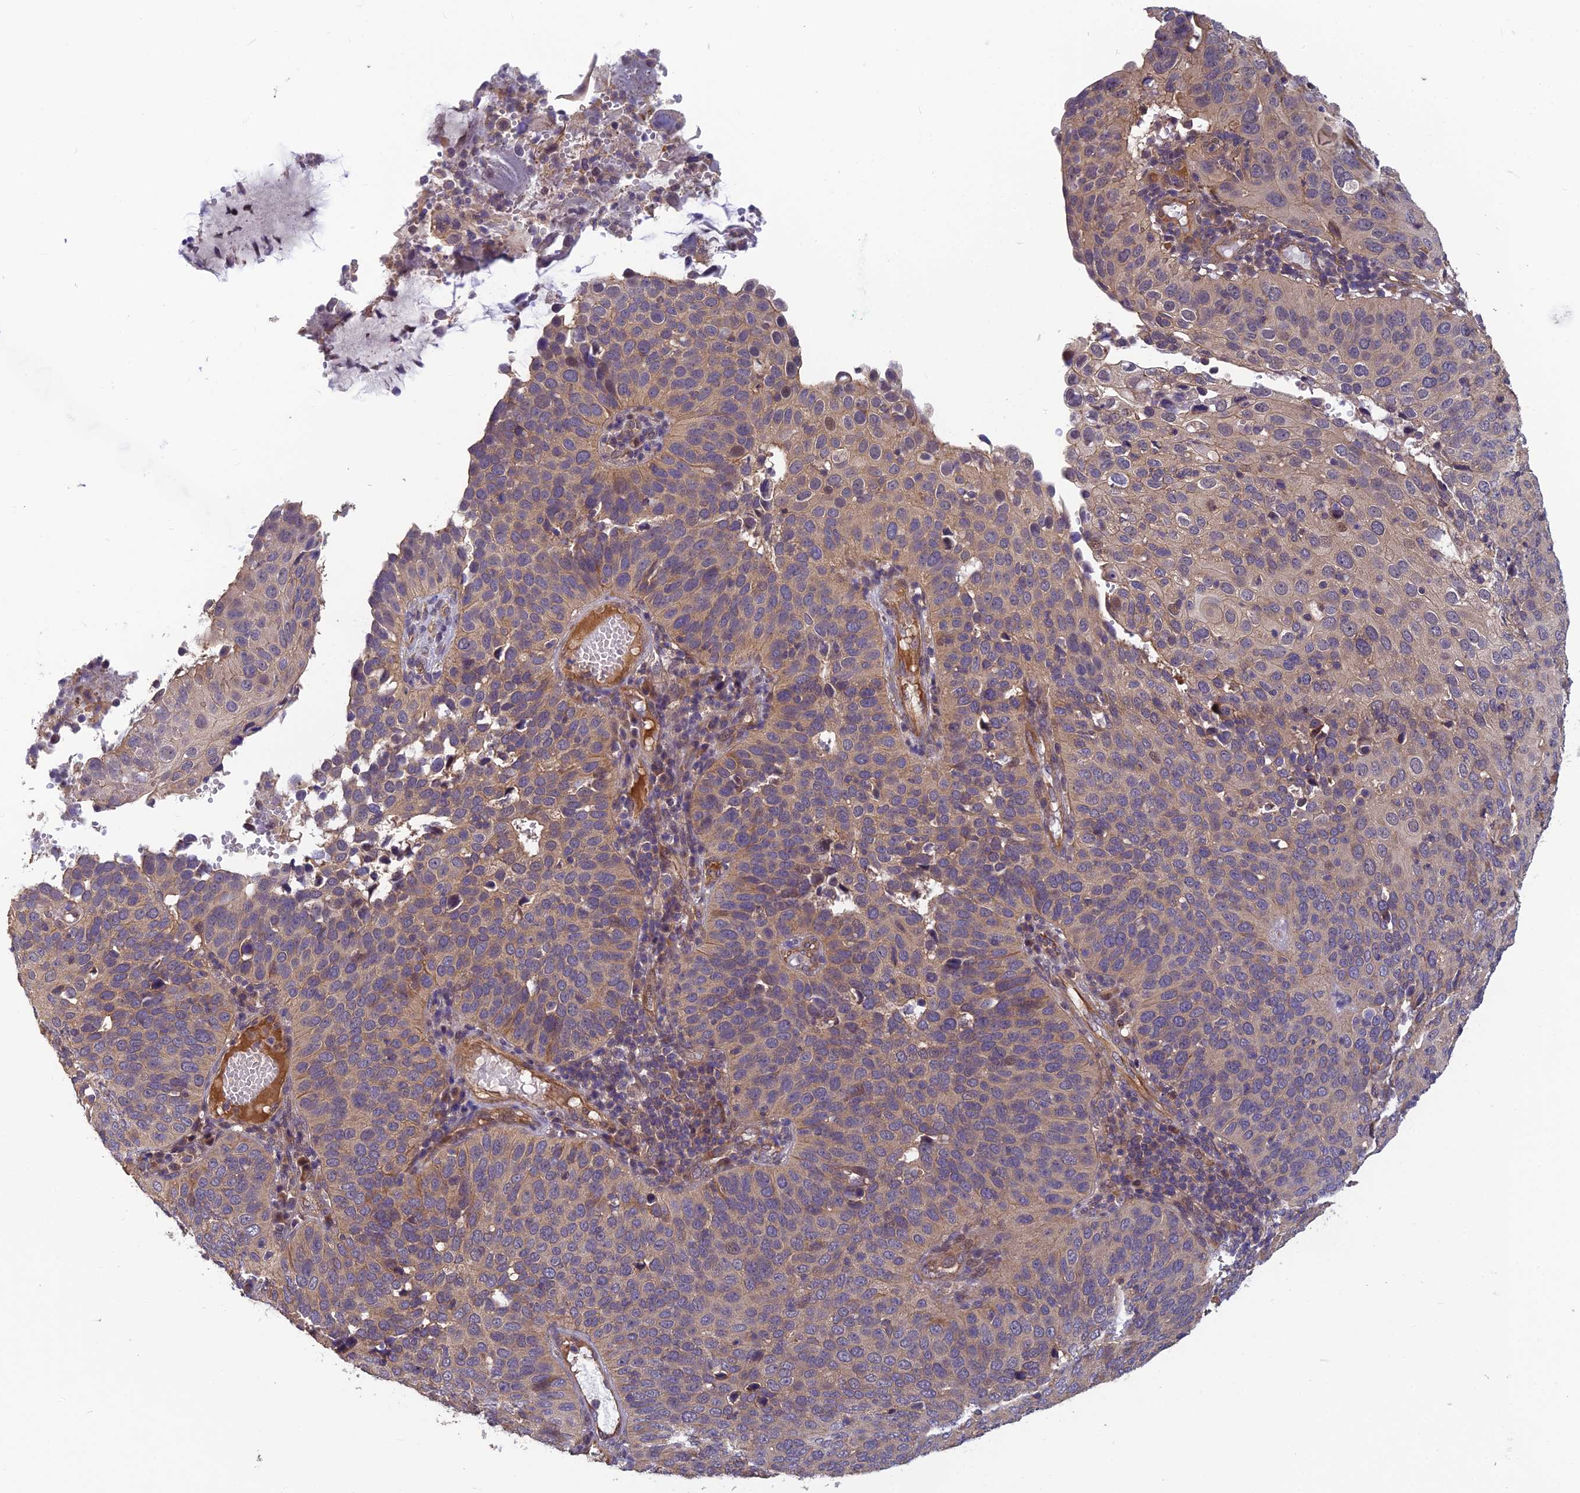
{"staining": {"intensity": "weak", "quantity": "<25%", "location": "cytoplasmic/membranous"}, "tissue": "cervical cancer", "cell_type": "Tumor cells", "image_type": "cancer", "snomed": [{"axis": "morphology", "description": "Squamous cell carcinoma, NOS"}, {"axis": "topography", "description": "Cervix"}], "caption": "High power microscopy histopathology image of an immunohistochemistry (IHC) histopathology image of cervical squamous cell carcinoma, revealing no significant expression in tumor cells. The staining was performed using DAB to visualize the protein expression in brown, while the nuclei were stained in blue with hematoxylin (Magnification: 20x).", "gene": "PIKFYVE", "patient": {"sex": "female", "age": 36}}